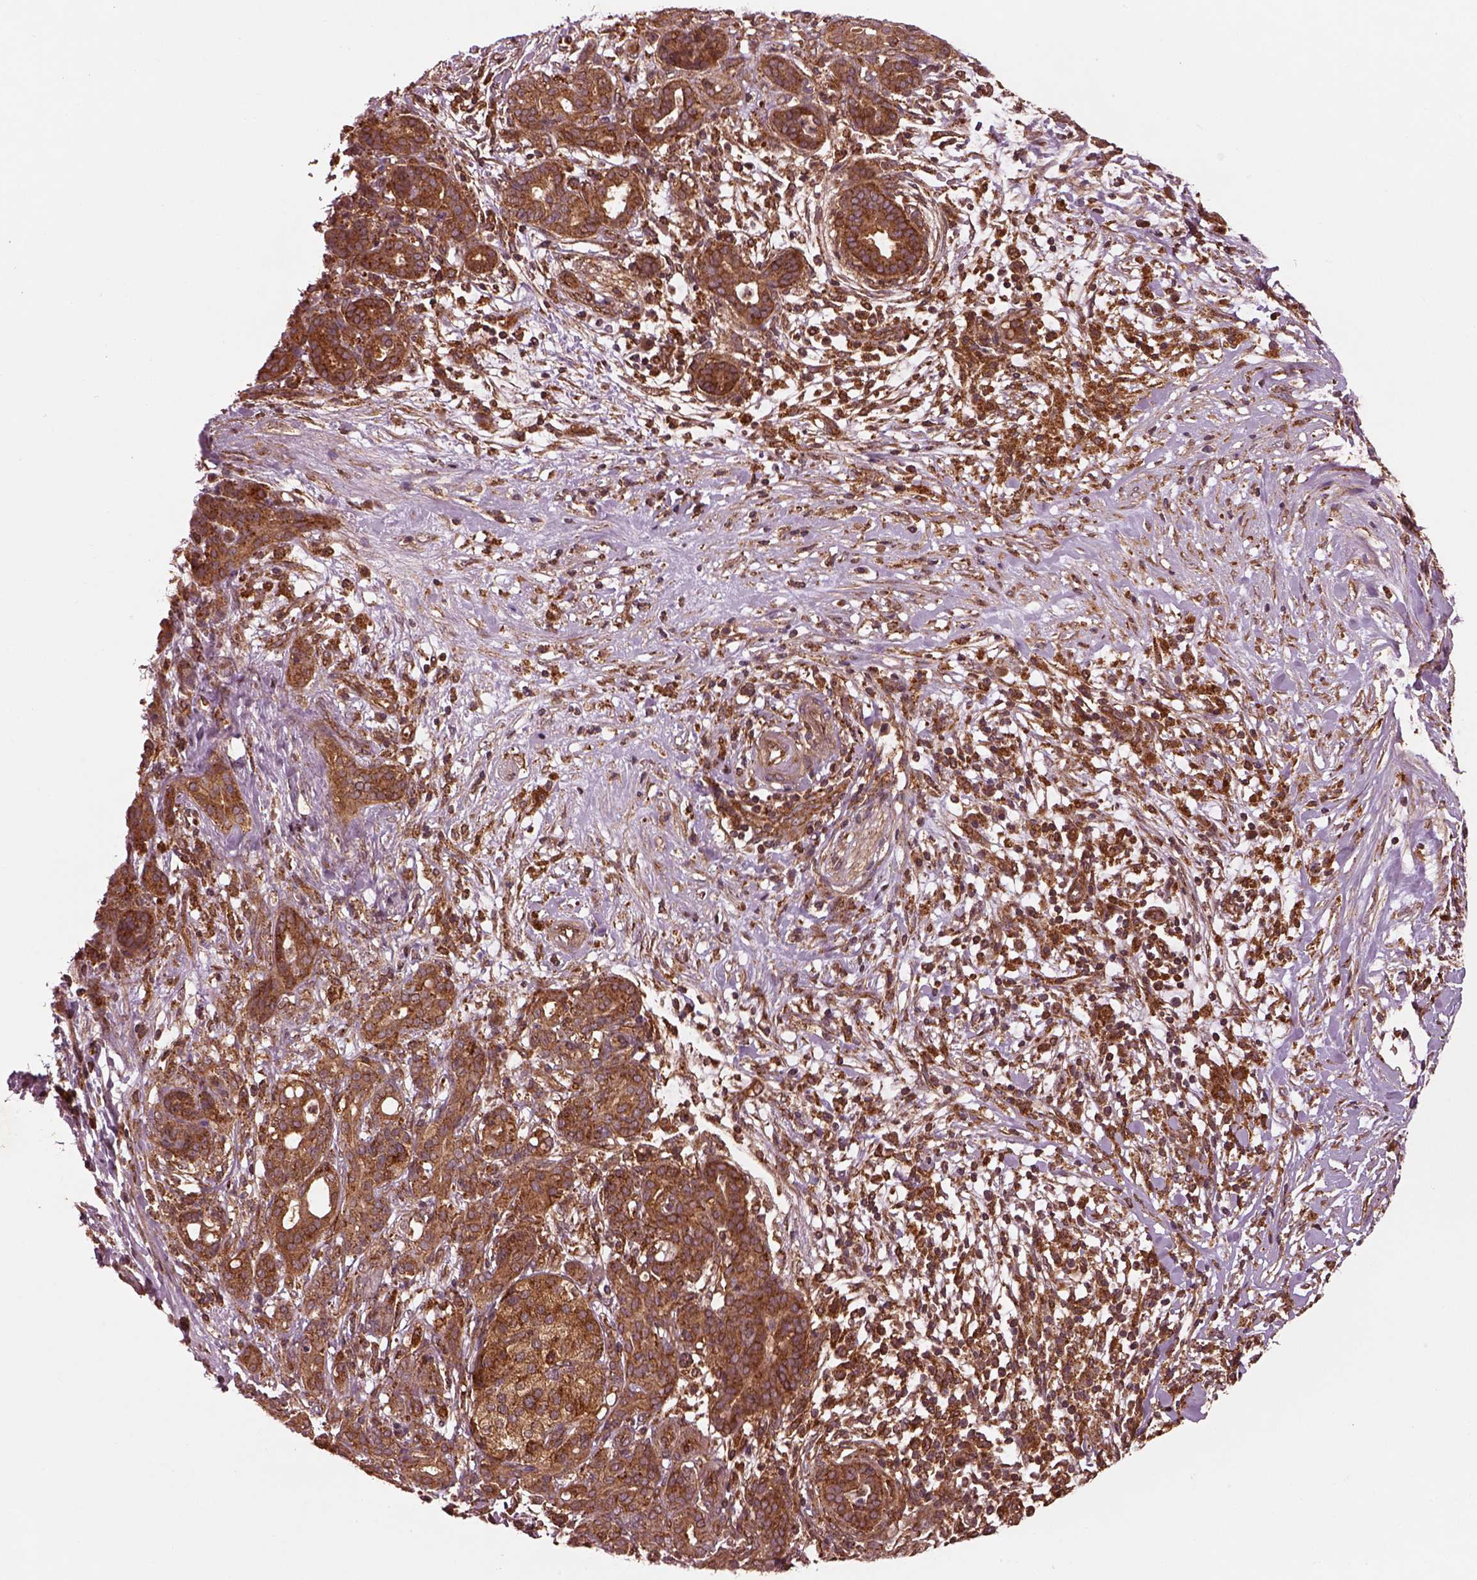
{"staining": {"intensity": "strong", "quantity": ">75%", "location": "cytoplasmic/membranous"}, "tissue": "pancreatic cancer", "cell_type": "Tumor cells", "image_type": "cancer", "snomed": [{"axis": "morphology", "description": "Adenocarcinoma, NOS"}, {"axis": "topography", "description": "Pancreas"}], "caption": "Human pancreatic cancer (adenocarcinoma) stained with a brown dye displays strong cytoplasmic/membranous positive staining in about >75% of tumor cells.", "gene": "WASHC2A", "patient": {"sex": "male", "age": 44}}